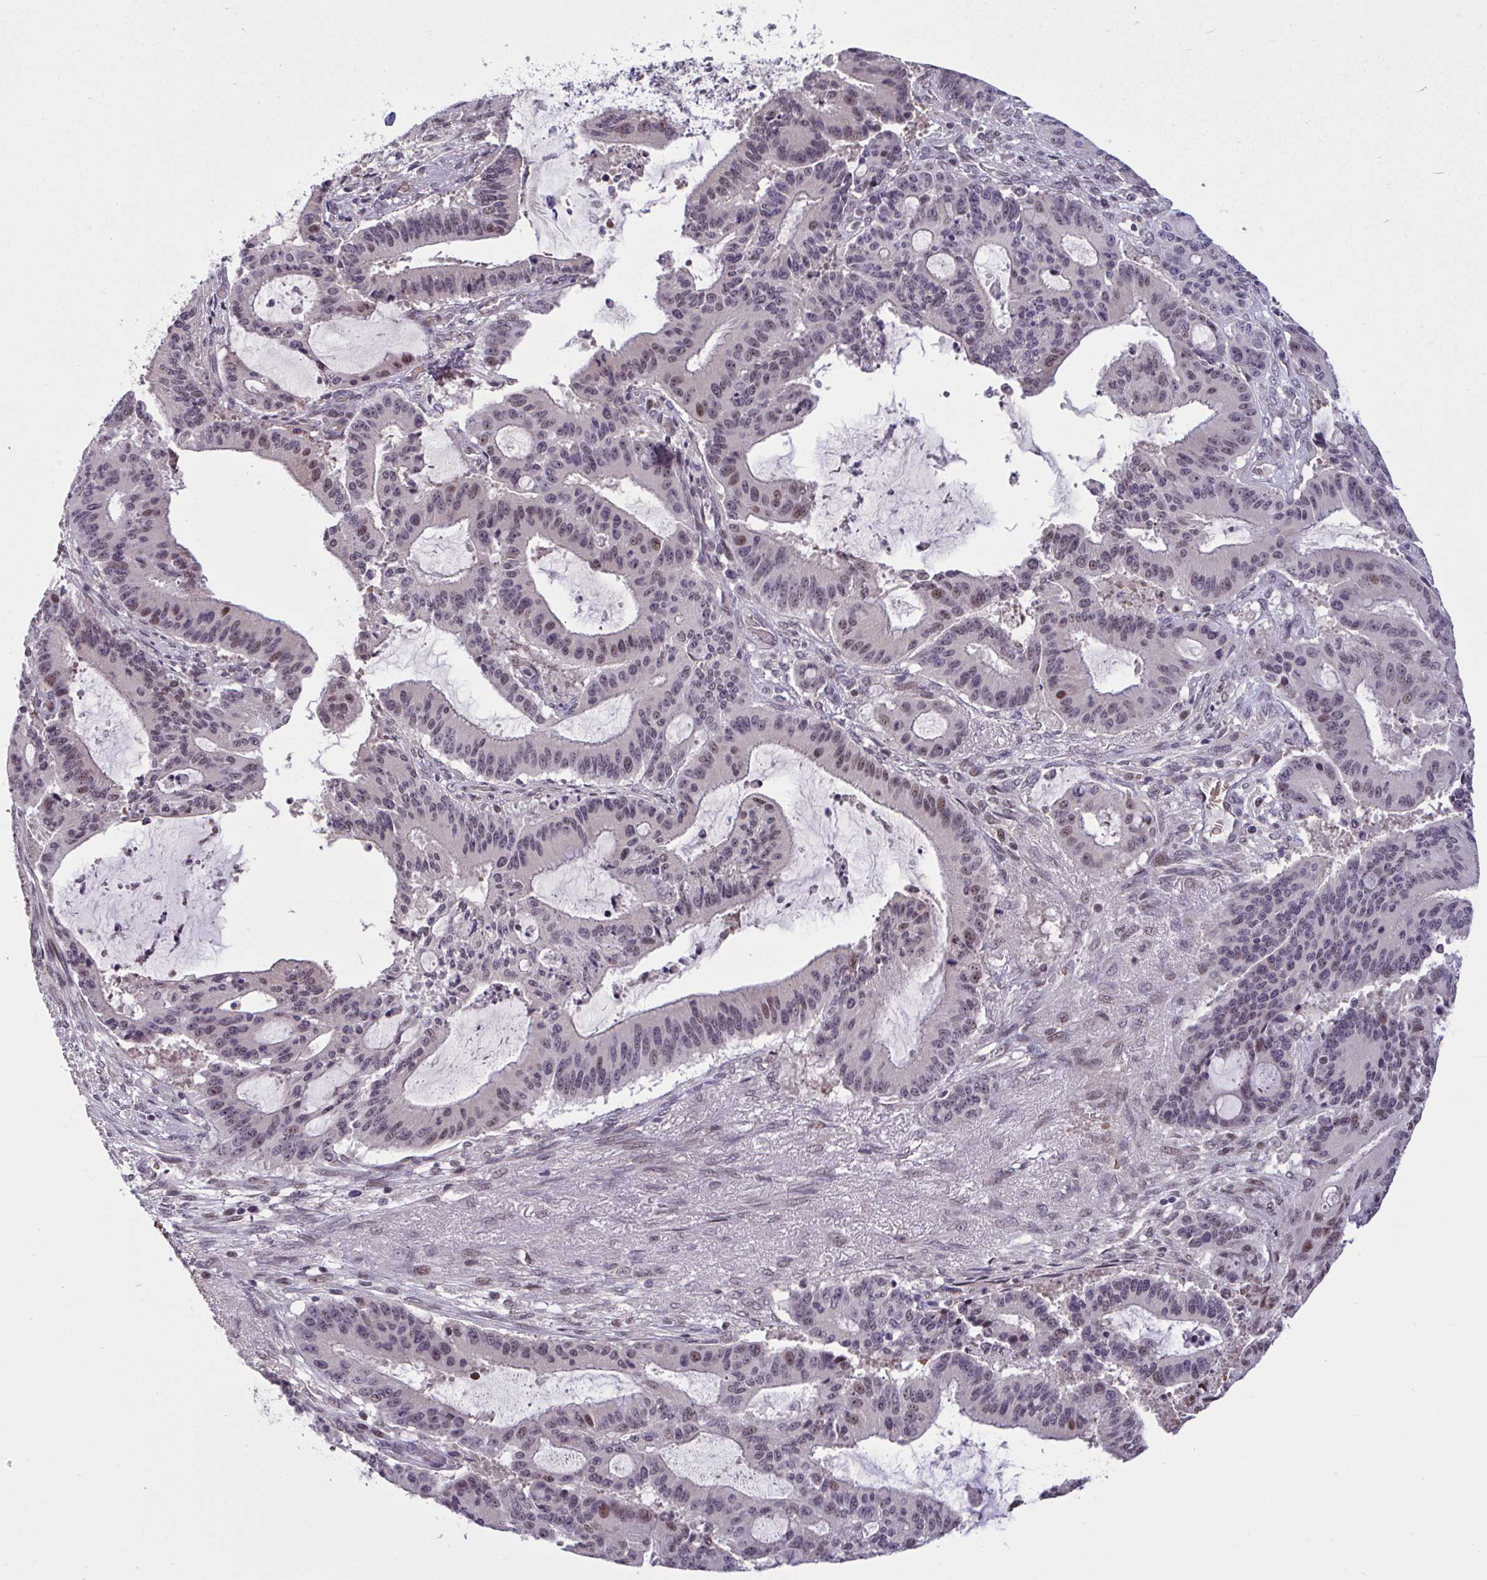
{"staining": {"intensity": "moderate", "quantity": "<25%", "location": "nuclear"}, "tissue": "liver cancer", "cell_type": "Tumor cells", "image_type": "cancer", "snomed": [{"axis": "morphology", "description": "Normal tissue, NOS"}, {"axis": "morphology", "description": "Cholangiocarcinoma"}, {"axis": "topography", "description": "Liver"}, {"axis": "topography", "description": "Peripheral nerve tissue"}], "caption": "Liver cholangiocarcinoma tissue reveals moderate nuclear positivity in approximately <25% of tumor cells", "gene": "ZNF414", "patient": {"sex": "female", "age": 73}}